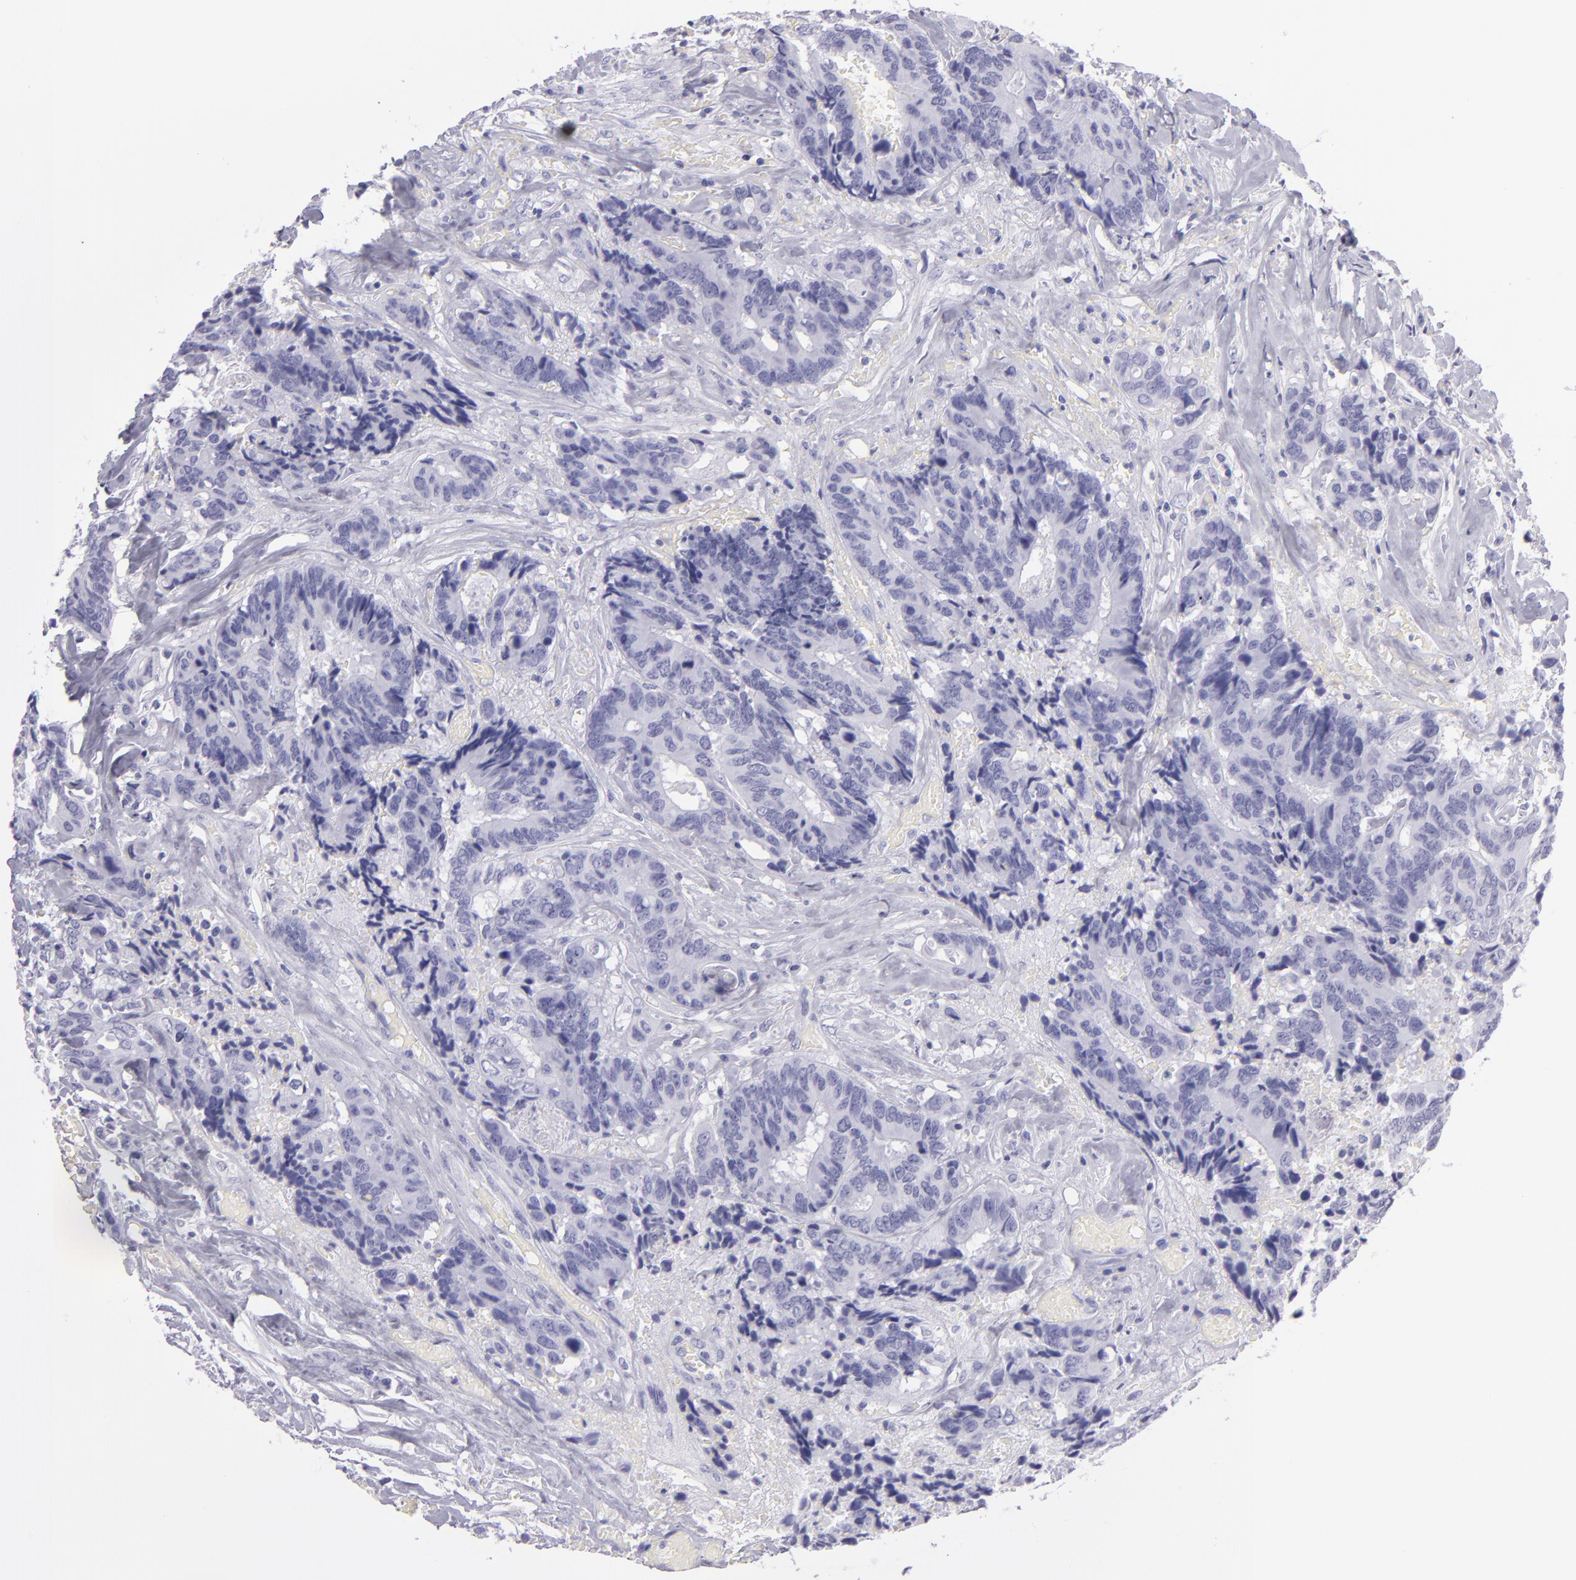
{"staining": {"intensity": "negative", "quantity": "none", "location": "none"}, "tissue": "colorectal cancer", "cell_type": "Tumor cells", "image_type": "cancer", "snomed": [{"axis": "morphology", "description": "Adenocarcinoma, NOS"}, {"axis": "topography", "description": "Rectum"}], "caption": "IHC photomicrograph of colorectal cancer stained for a protein (brown), which shows no expression in tumor cells.", "gene": "PVALB", "patient": {"sex": "male", "age": 55}}